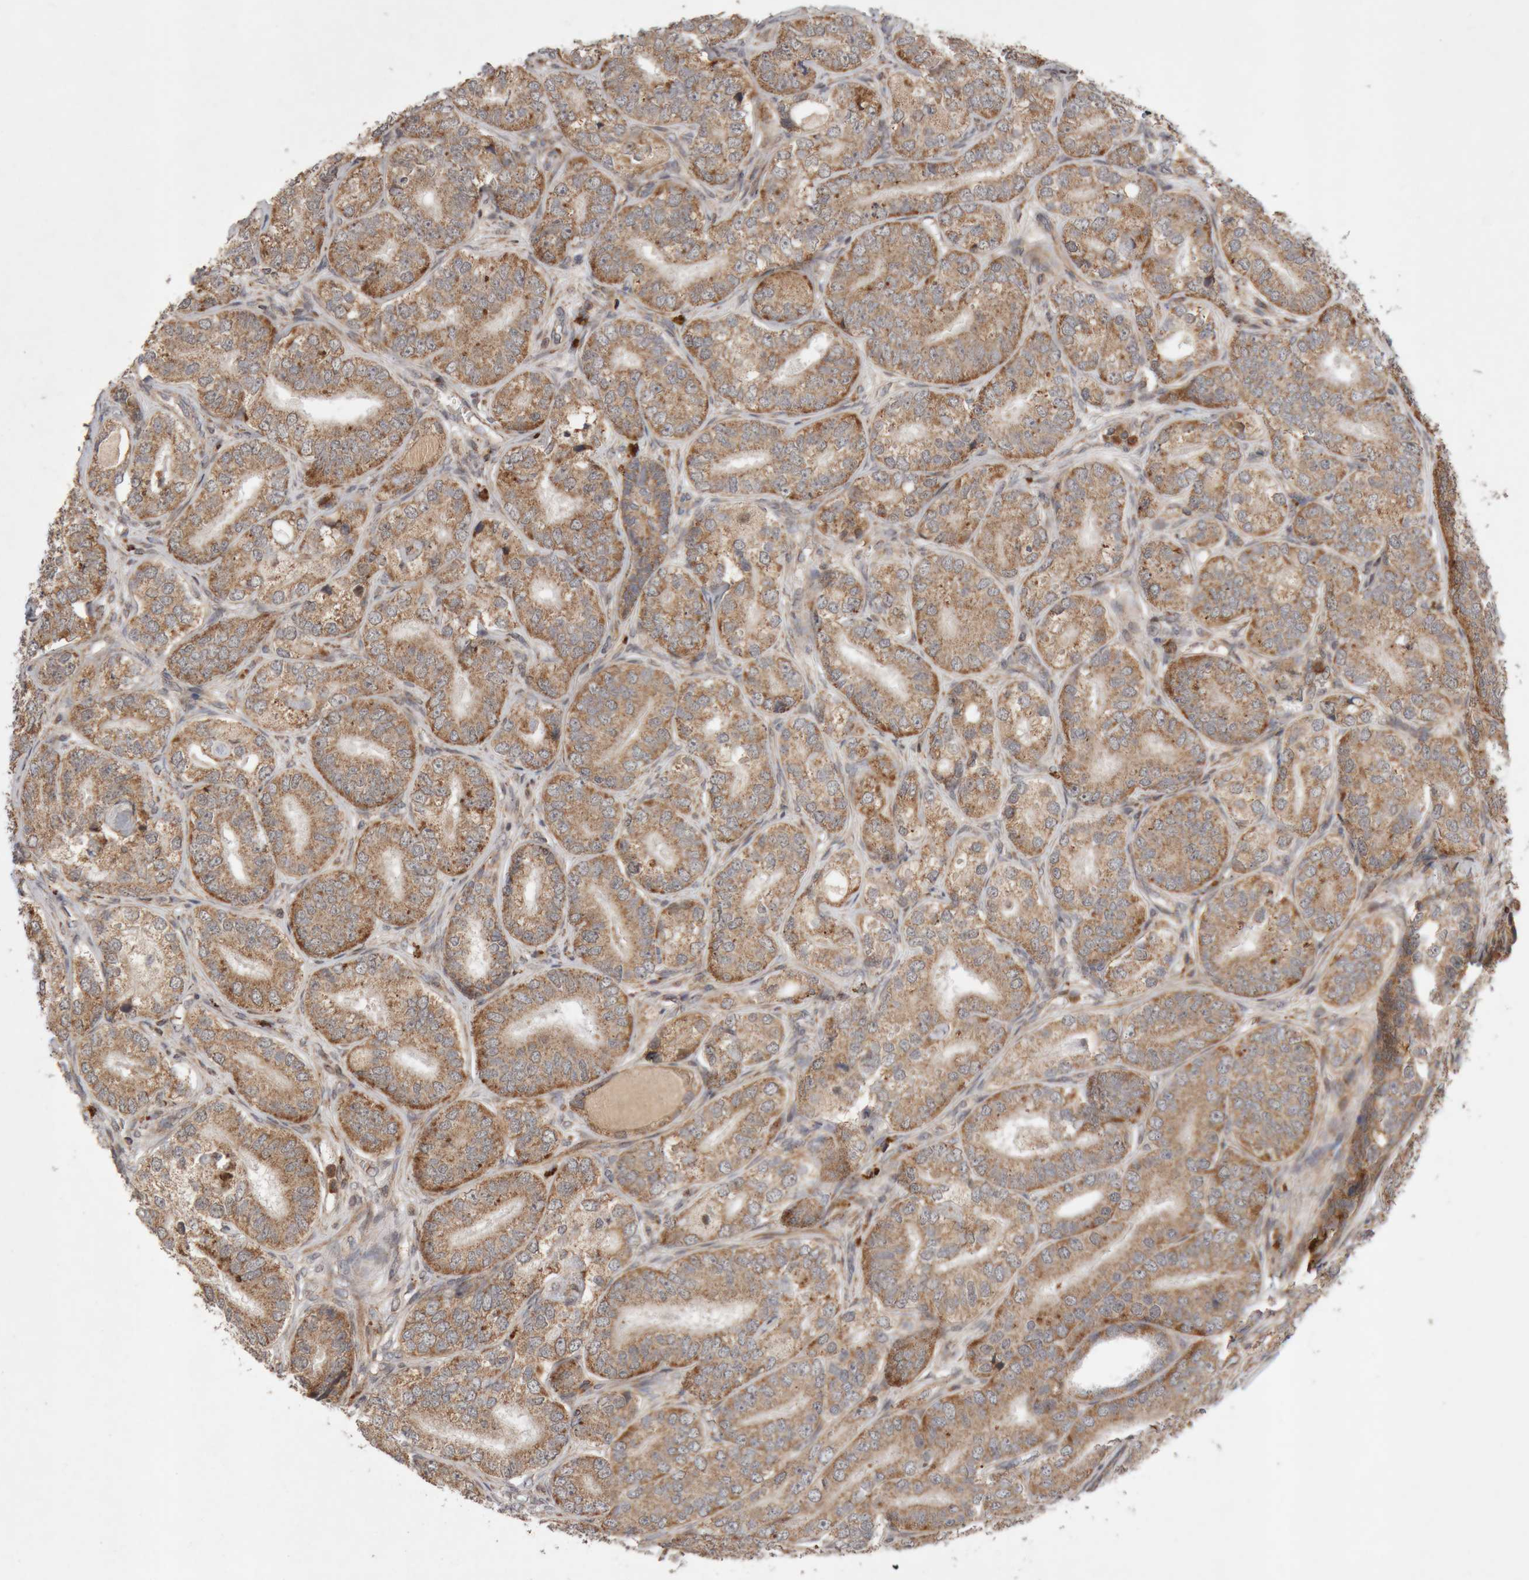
{"staining": {"intensity": "moderate", "quantity": ">75%", "location": "cytoplasmic/membranous"}, "tissue": "prostate cancer", "cell_type": "Tumor cells", "image_type": "cancer", "snomed": [{"axis": "morphology", "description": "Adenocarcinoma, High grade"}, {"axis": "topography", "description": "Prostate"}], "caption": "Immunohistochemical staining of human prostate adenocarcinoma (high-grade) displays medium levels of moderate cytoplasmic/membranous protein staining in about >75% of tumor cells.", "gene": "KIF21B", "patient": {"sex": "male", "age": 56}}